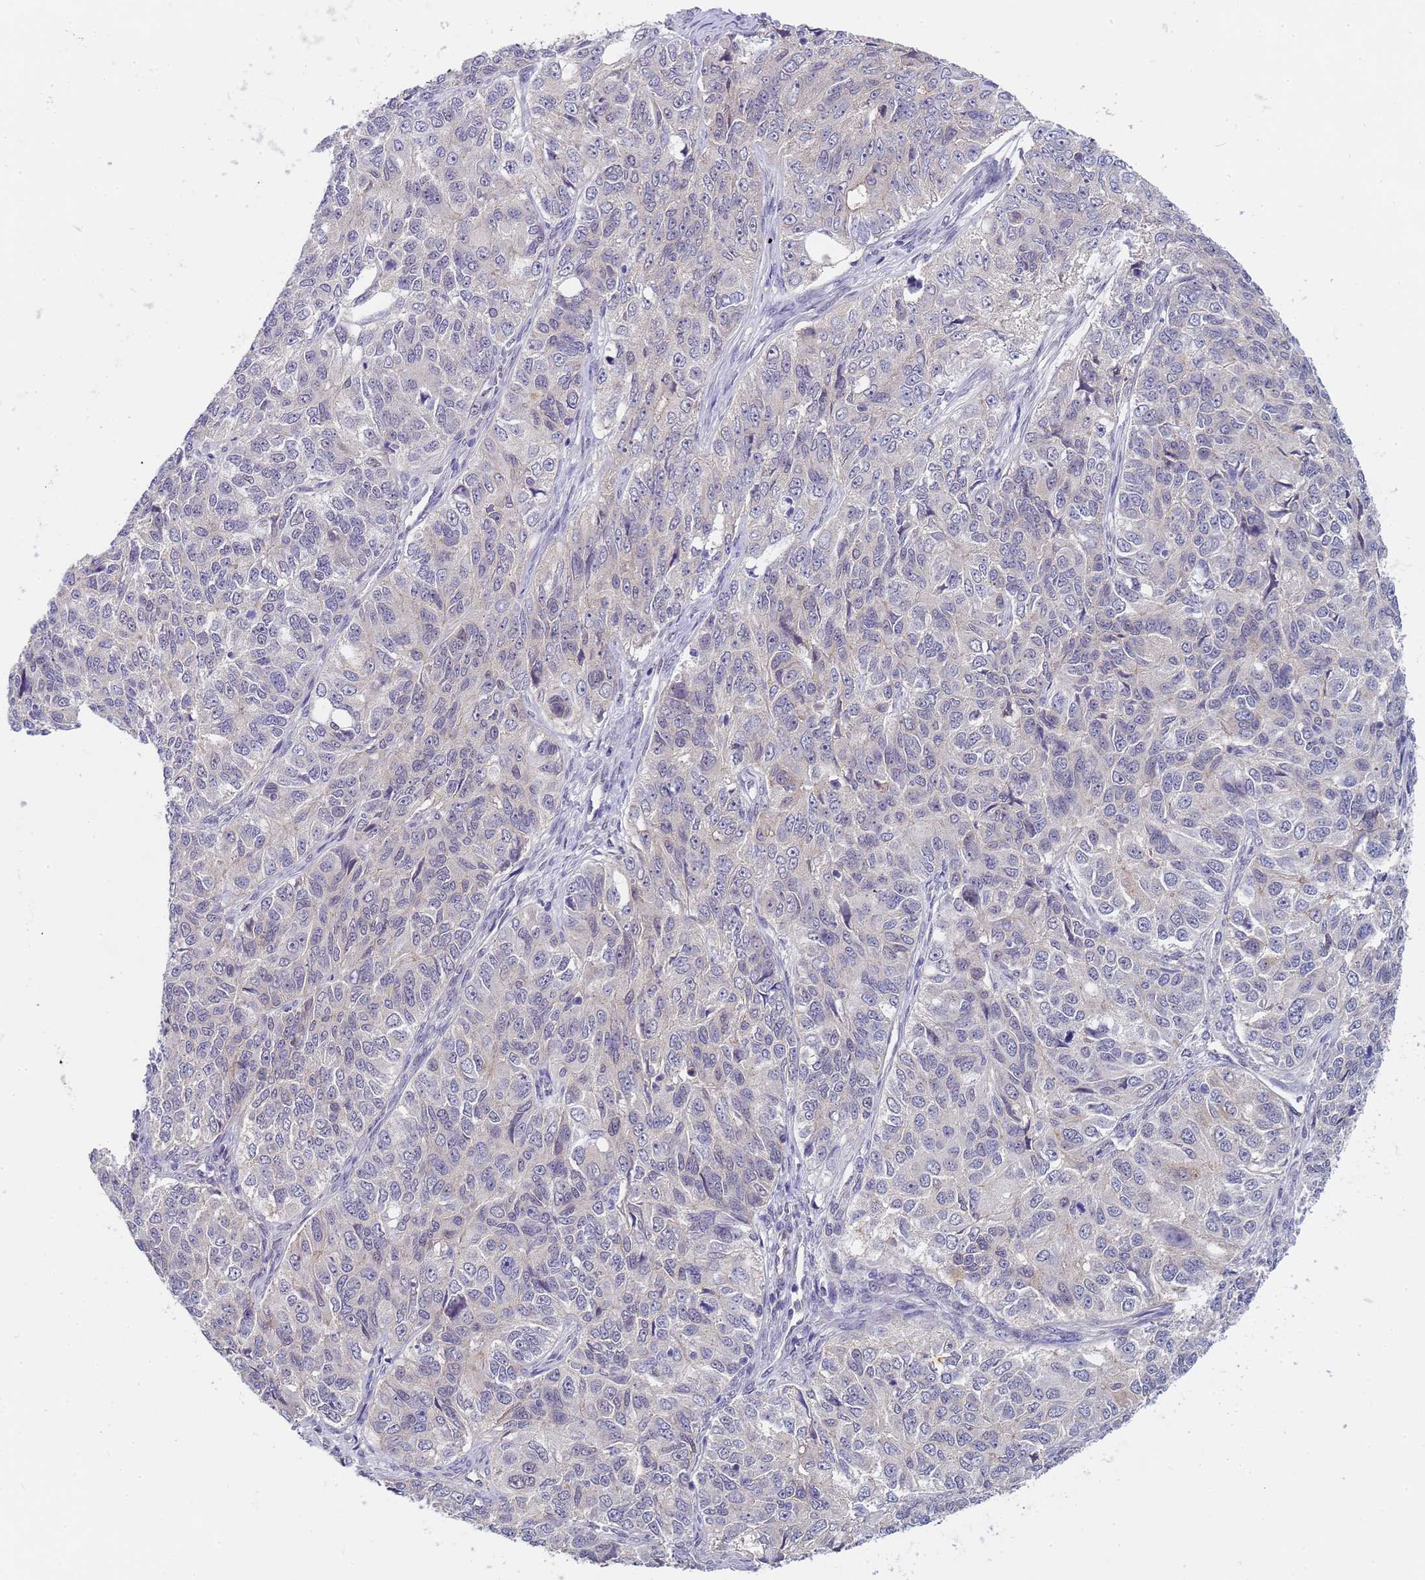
{"staining": {"intensity": "negative", "quantity": "none", "location": "none"}, "tissue": "ovarian cancer", "cell_type": "Tumor cells", "image_type": "cancer", "snomed": [{"axis": "morphology", "description": "Carcinoma, endometroid"}, {"axis": "topography", "description": "Ovary"}], "caption": "A micrograph of human ovarian cancer is negative for staining in tumor cells.", "gene": "TRMT10A", "patient": {"sex": "female", "age": 51}}